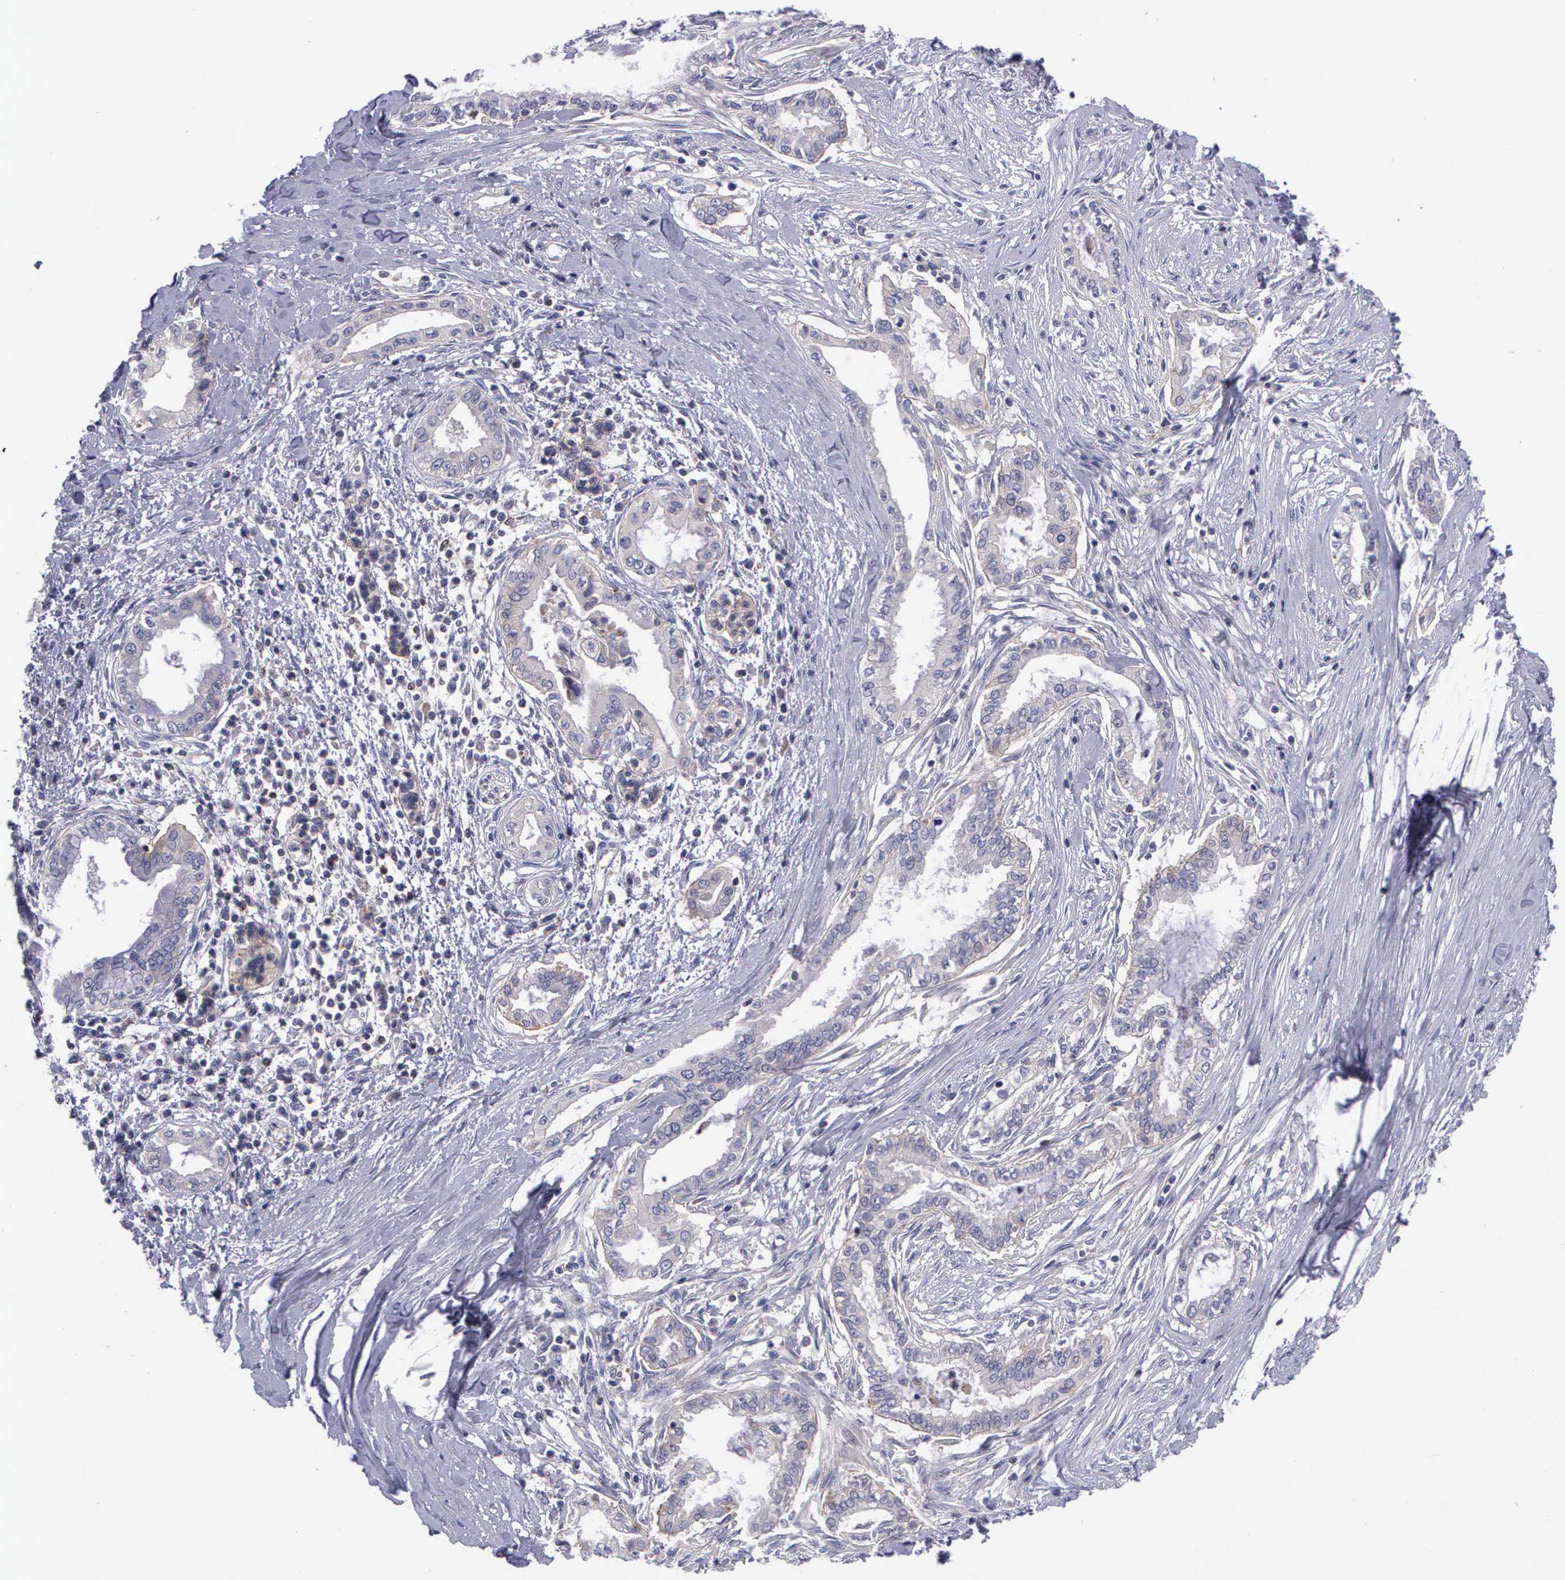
{"staining": {"intensity": "negative", "quantity": "none", "location": "none"}, "tissue": "pancreatic cancer", "cell_type": "Tumor cells", "image_type": "cancer", "snomed": [{"axis": "morphology", "description": "Adenocarcinoma, NOS"}, {"axis": "topography", "description": "Pancreas"}], "caption": "Immunohistochemistry micrograph of neoplastic tissue: pancreatic cancer (adenocarcinoma) stained with DAB reveals no significant protein staining in tumor cells. (DAB (3,3'-diaminobenzidine) immunohistochemistry, high magnification).", "gene": "MICAL3", "patient": {"sex": "female", "age": 64}}